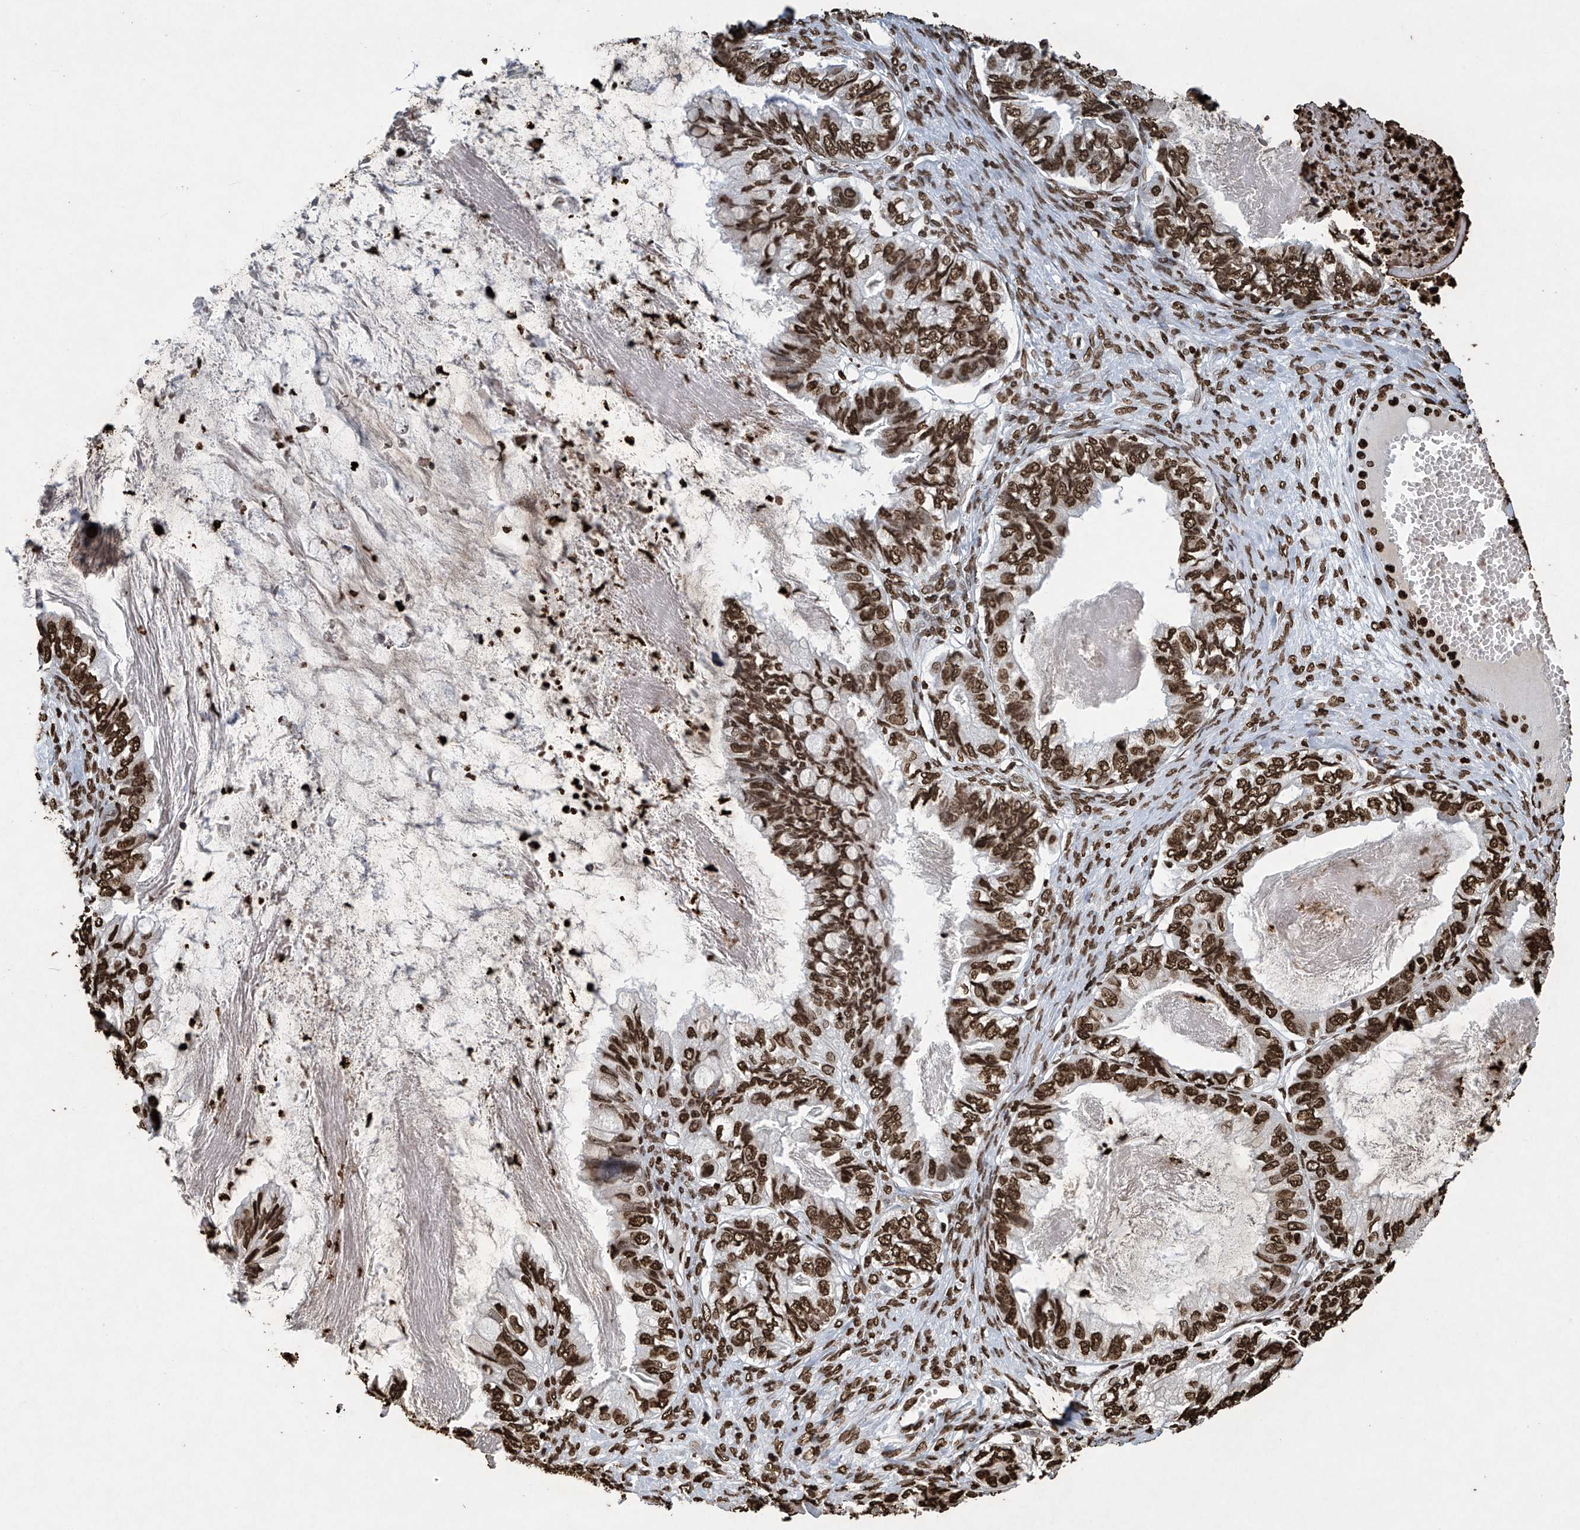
{"staining": {"intensity": "strong", "quantity": ">75%", "location": "nuclear"}, "tissue": "ovarian cancer", "cell_type": "Tumor cells", "image_type": "cancer", "snomed": [{"axis": "morphology", "description": "Cystadenocarcinoma, mucinous, NOS"}, {"axis": "topography", "description": "Ovary"}], "caption": "Tumor cells exhibit strong nuclear staining in approximately >75% of cells in mucinous cystadenocarcinoma (ovarian). Nuclei are stained in blue.", "gene": "H3-3A", "patient": {"sex": "female", "age": 80}}